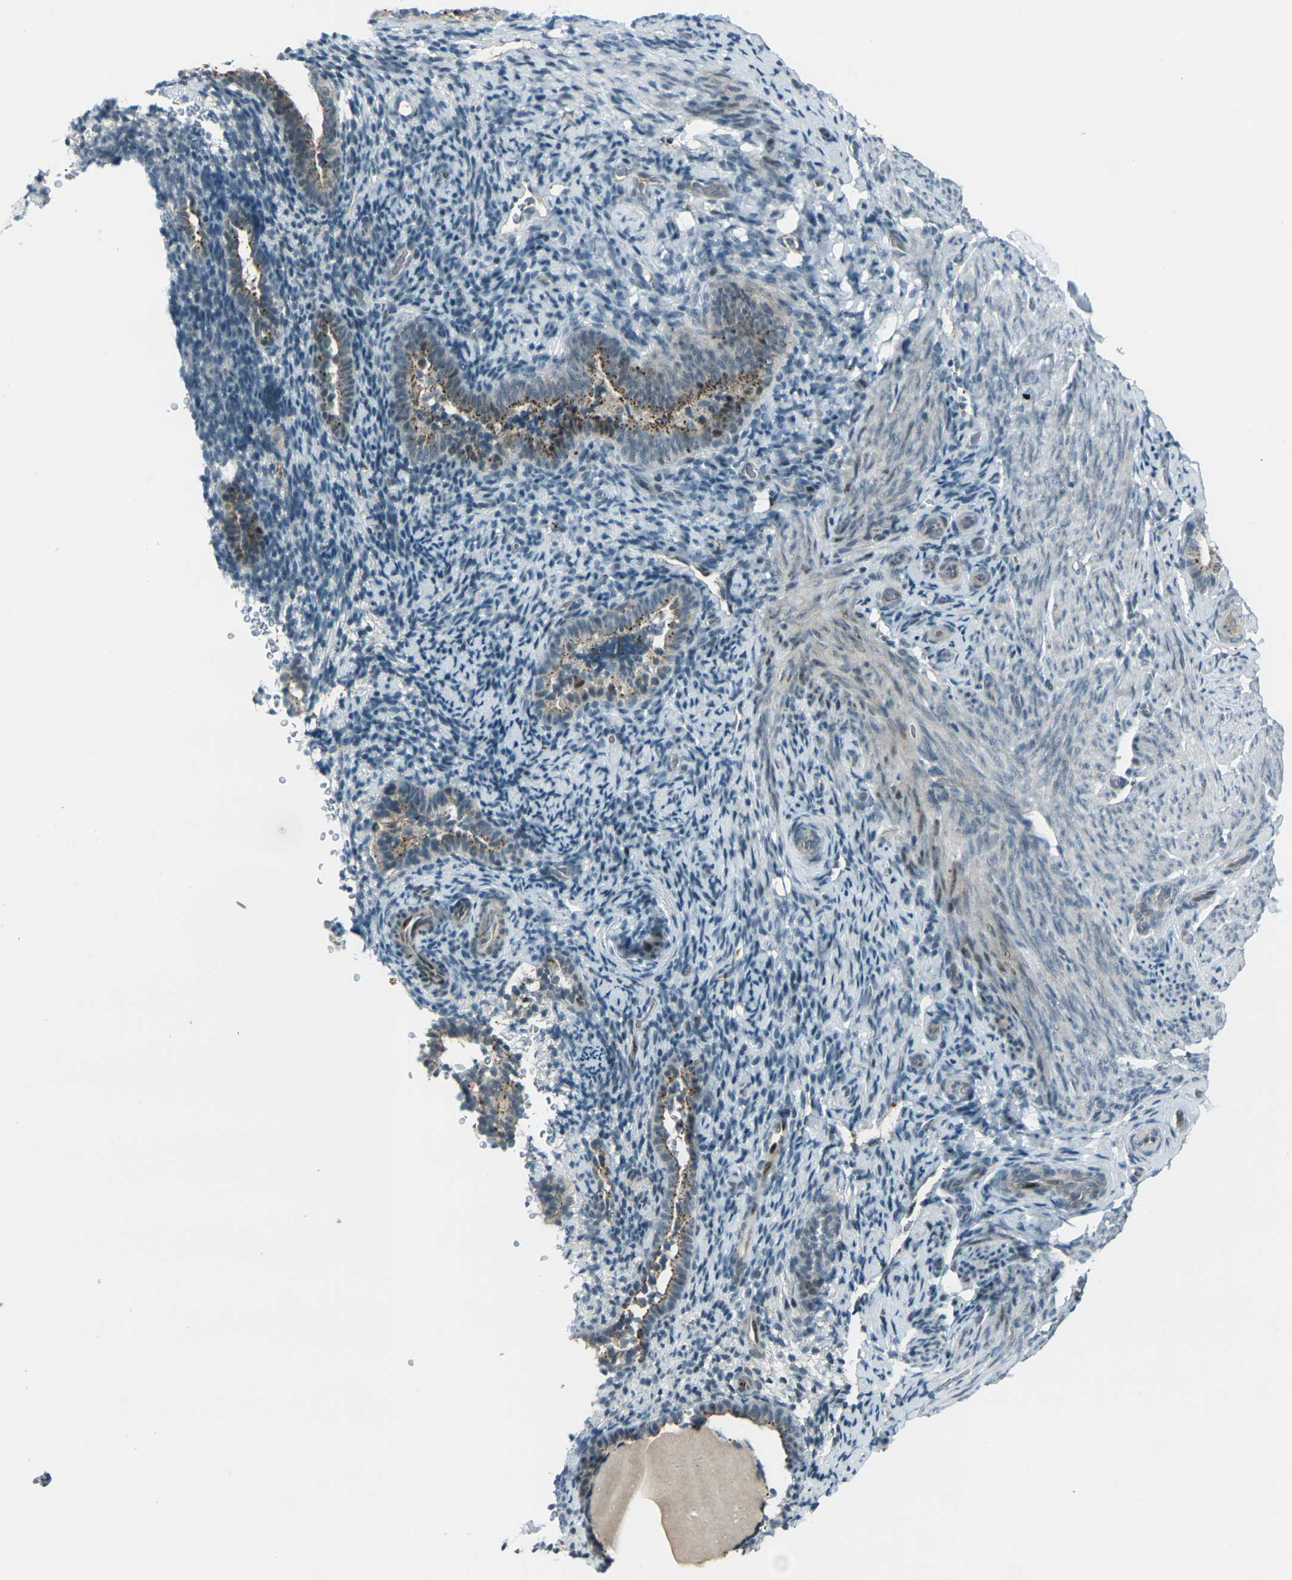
{"staining": {"intensity": "negative", "quantity": "none", "location": "none"}, "tissue": "endometrium", "cell_type": "Cells in endometrial stroma", "image_type": "normal", "snomed": [{"axis": "morphology", "description": "Normal tissue, NOS"}, {"axis": "topography", "description": "Endometrium"}], "caption": "Immunohistochemistry histopathology image of unremarkable endometrium stained for a protein (brown), which displays no expression in cells in endometrial stroma. (Brightfield microscopy of DAB (3,3'-diaminobenzidine) IHC at high magnification).", "gene": "GPR19", "patient": {"sex": "female", "age": 51}}